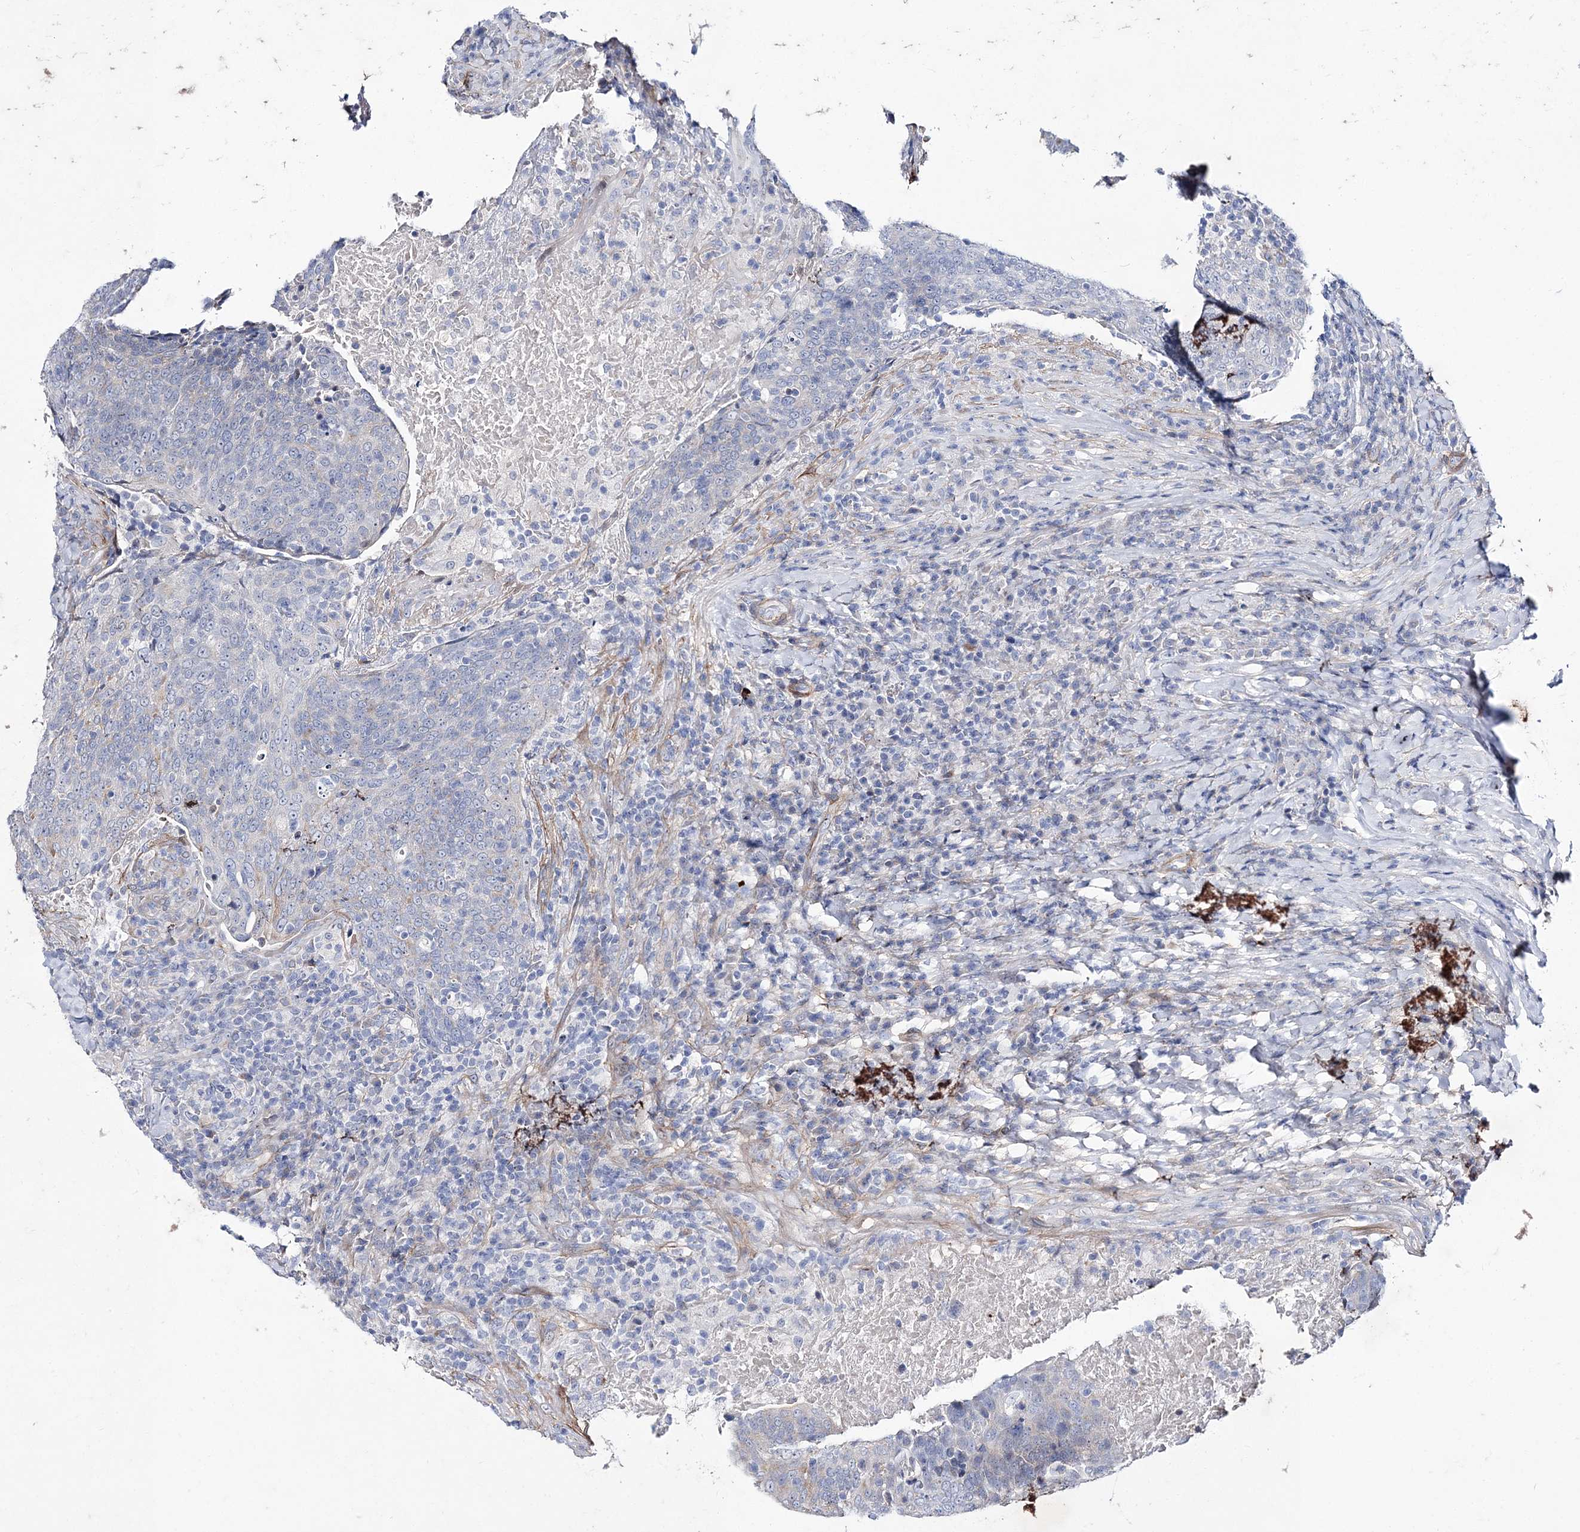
{"staining": {"intensity": "negative", "quantity": "none", "location": "none"}, "tissue": "head and neck cancer", "cell_type": "Tumor cells", "image_type": "cancer", "snomed": [{"axis": "morphology", "description": "Squamous cell carcinoma, NOS"}, {"axis": "morphology", "description": "Squamous cell carcinoma, metastatic, NOS"}, {"axis": "topography", "description": "Lymph node"}, {"axis": "topography", "description": "Head-Neck"}], "caption": "A histopathology image of head and neck squamous cell carcinoma stained for a protein displays no brown staining in tumor cells.", "gene": "ANO1", "patient": {"sex": "male", "age": 62}}